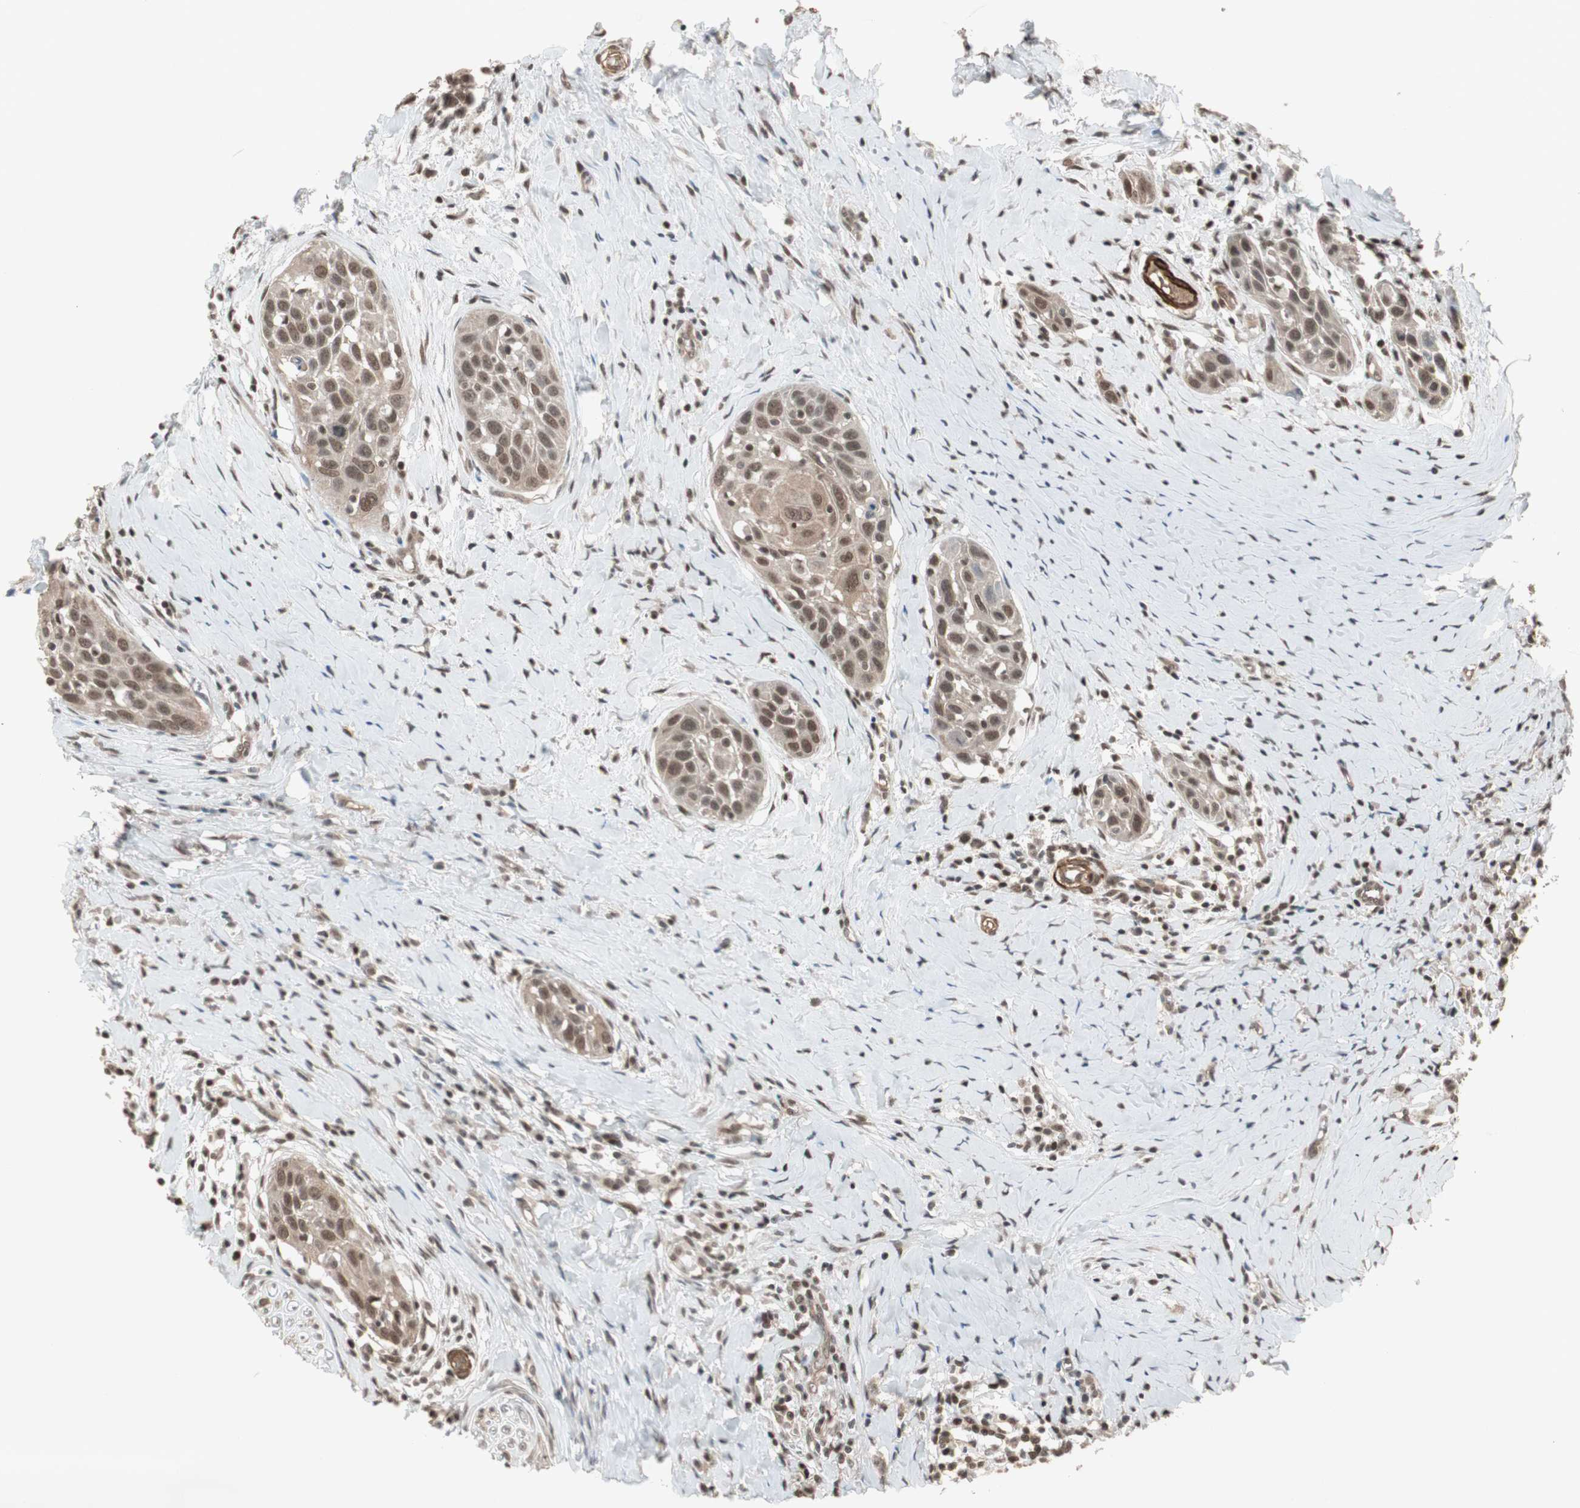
{"staining": {"intensity": "weak", "quantity": "25%-75%", "location": "cytoplasmic/membranous,nuclear"}, "tissue": "head and neck cancer", "cell_type": "Tumor cells", "image_type": "cancer", "snomed": [{"axis": "morphology", "description": "Normal tissue, NOS"}, {"axis": "morphology", "description": "Squamous cell carcinoma, NOS"}, {"axis": "topography", "description": "Oral tissue"}, {"axis": "topography", "description": "Head-Neck"}], "caption": "This image demonstrates IHC staining of human squamous cell carcinoma (head and neck), with low weak cytoplasmic/membranous and nuclear staining in about 25%-75% of tumor cells.", "gene": "DRAP1", "patient": {"sex": "female", "age": 50}}